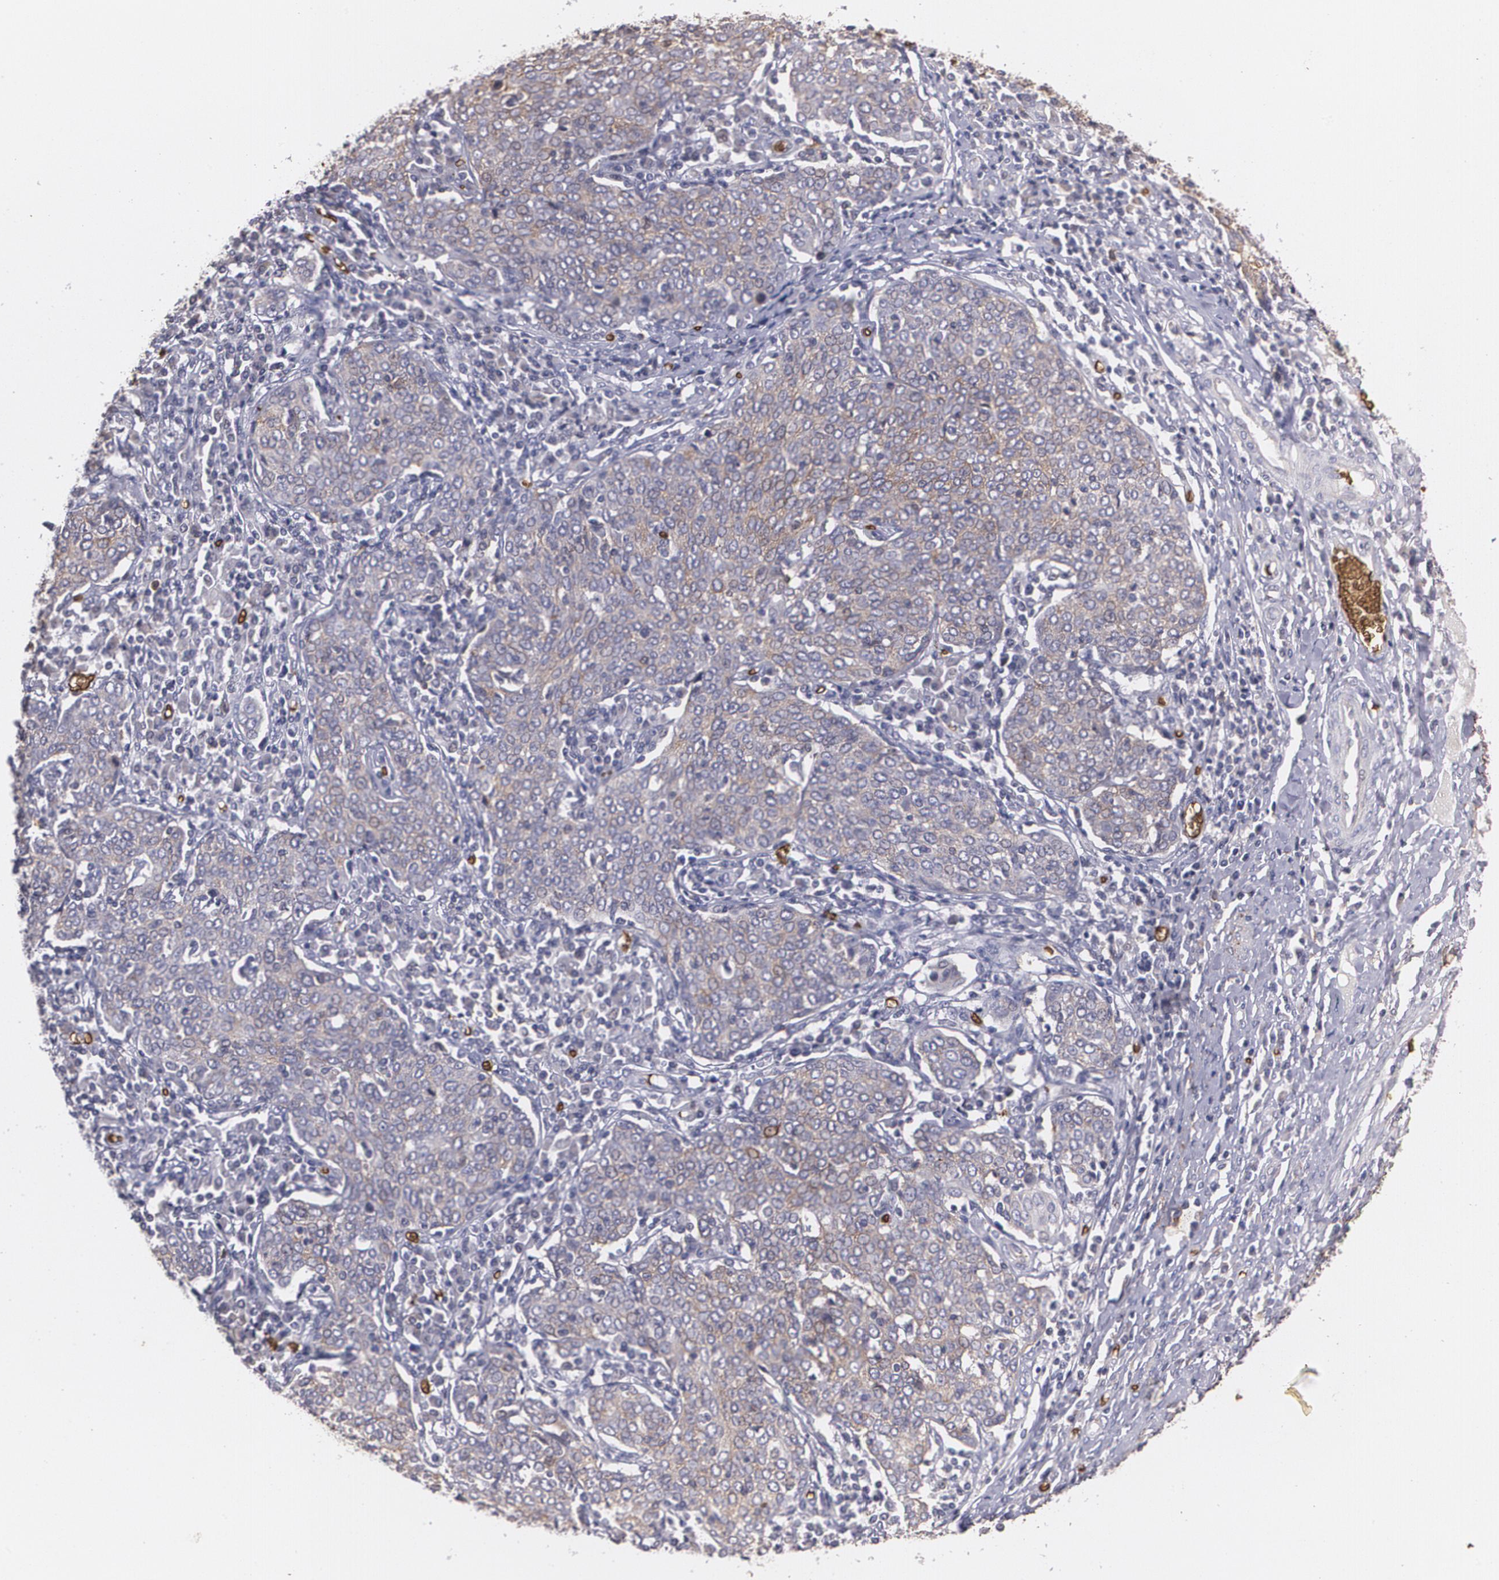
{"staining": {"intensity": "moderate", "quantity": ">75%", "location": "cytoplasmic/membranous"}, "tissue": "cervical cancer", "cell_type": "Tumor cells", "image_type": "cancer", "snomed": [{"axis": "morphology", "description": "Squamous cell carcinoma, NOS"}, {"axis": "topography", "description": "Cervix"}], "caption": "There is medium levels of moderate cytoplasmic/membranous staining in tumor cells of squamous cell carcinoma (cervical), as demonstrated by immunohistochemical staining (brown color).", "gene": "SLC2A1", "patient": {"sex": "female", "age": 40}}